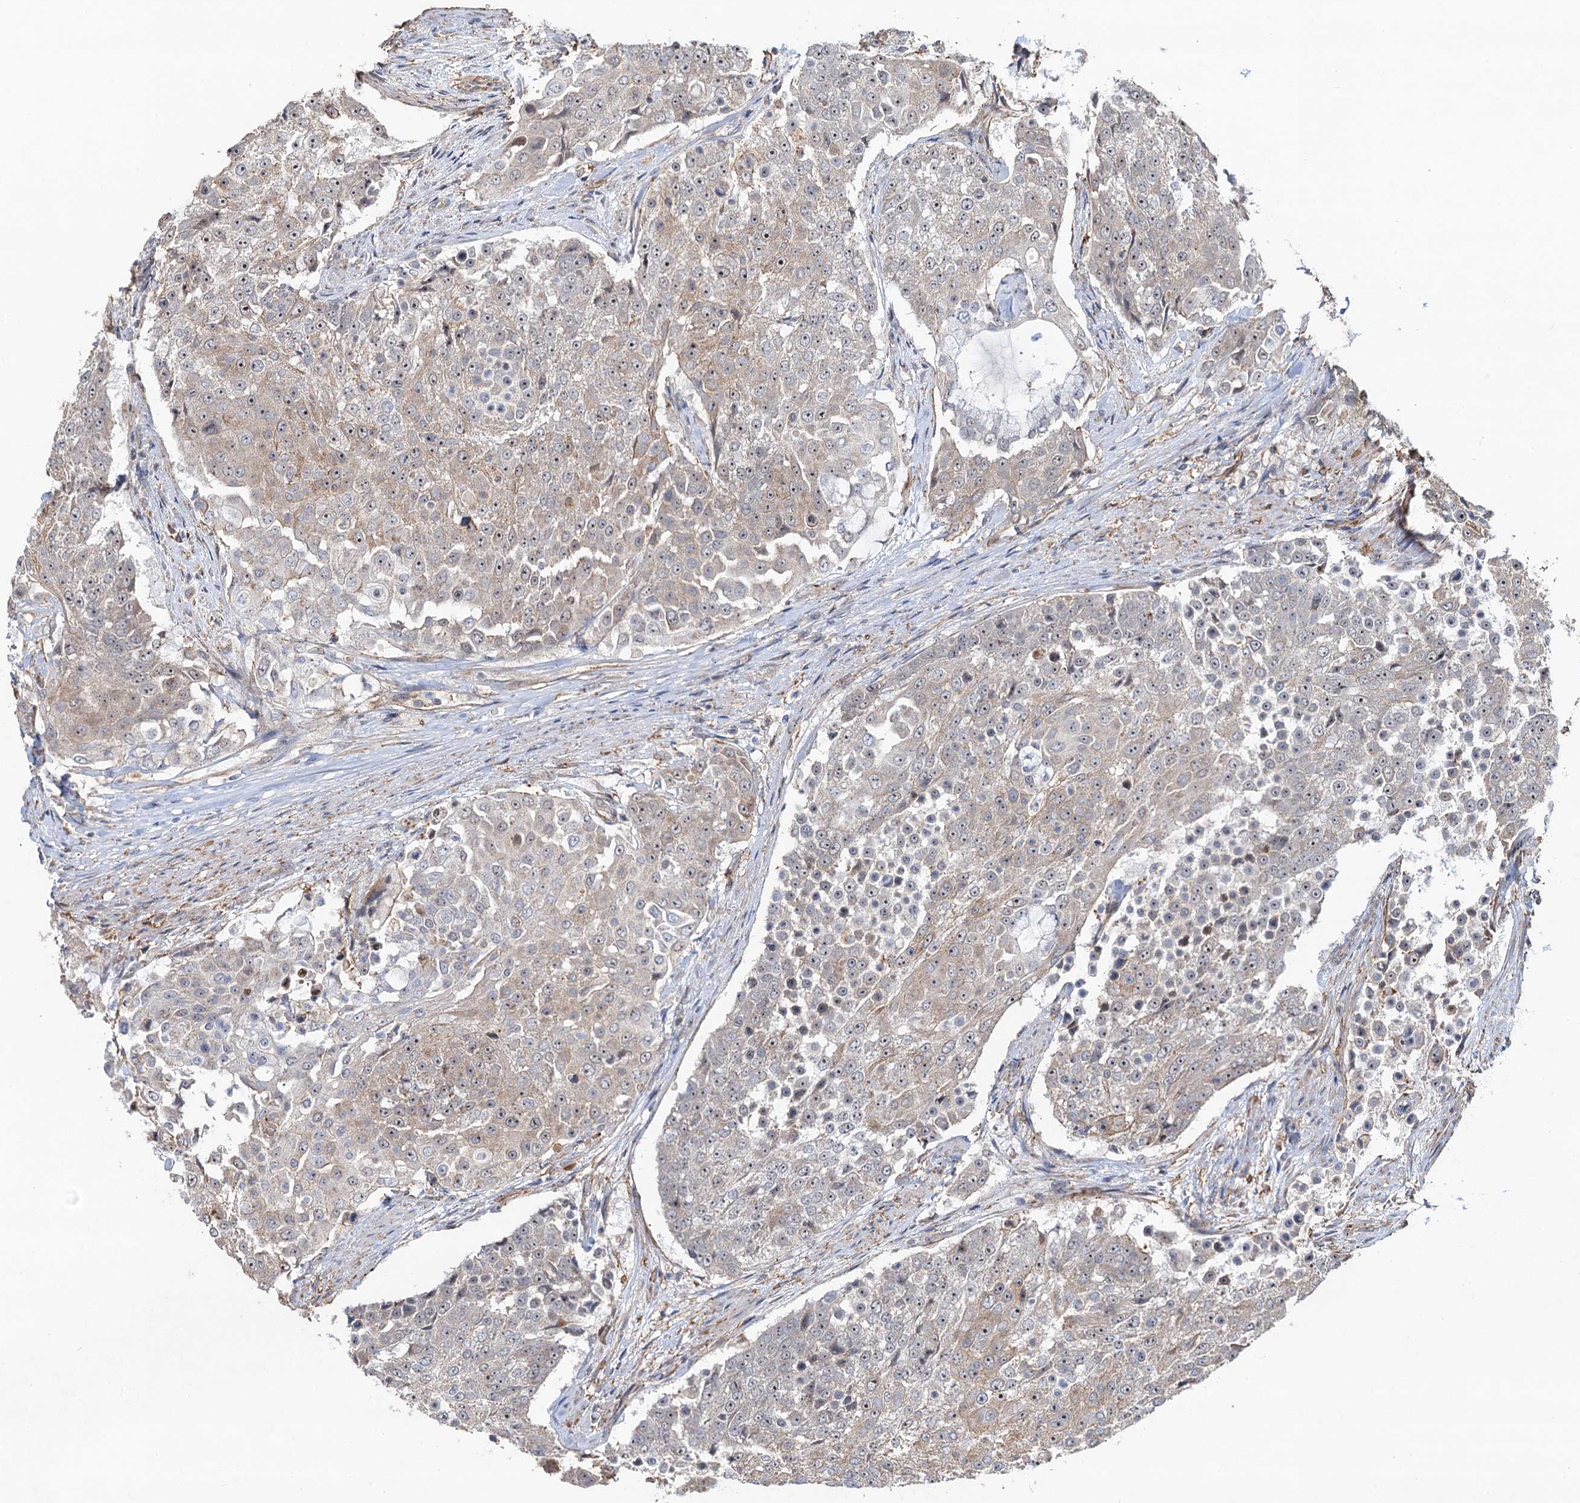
{"staining": {"intensity": "weak", "quantity": "25%-75%", "location": "cytoplasmic/membranous,nuclear"}, "tissue": "urothelial cancer", "cell_type": "Tumor cells", "image_type": "cancer", "snomed": [{"axis": "morphology", "description": "Urothelial carcinoma, High grade"}, {"axis": "topography", "description": "Urinary bladder"}], "caption": "Tumor cells exhibit low levels of weak cytoplasmic/membranous and nuclear positivity in approximately 25%-75% of cells in human urothelial carcinoma (high-grade).", "gene": "TMA16", "patient": {"sex": "female", "age": 63}}